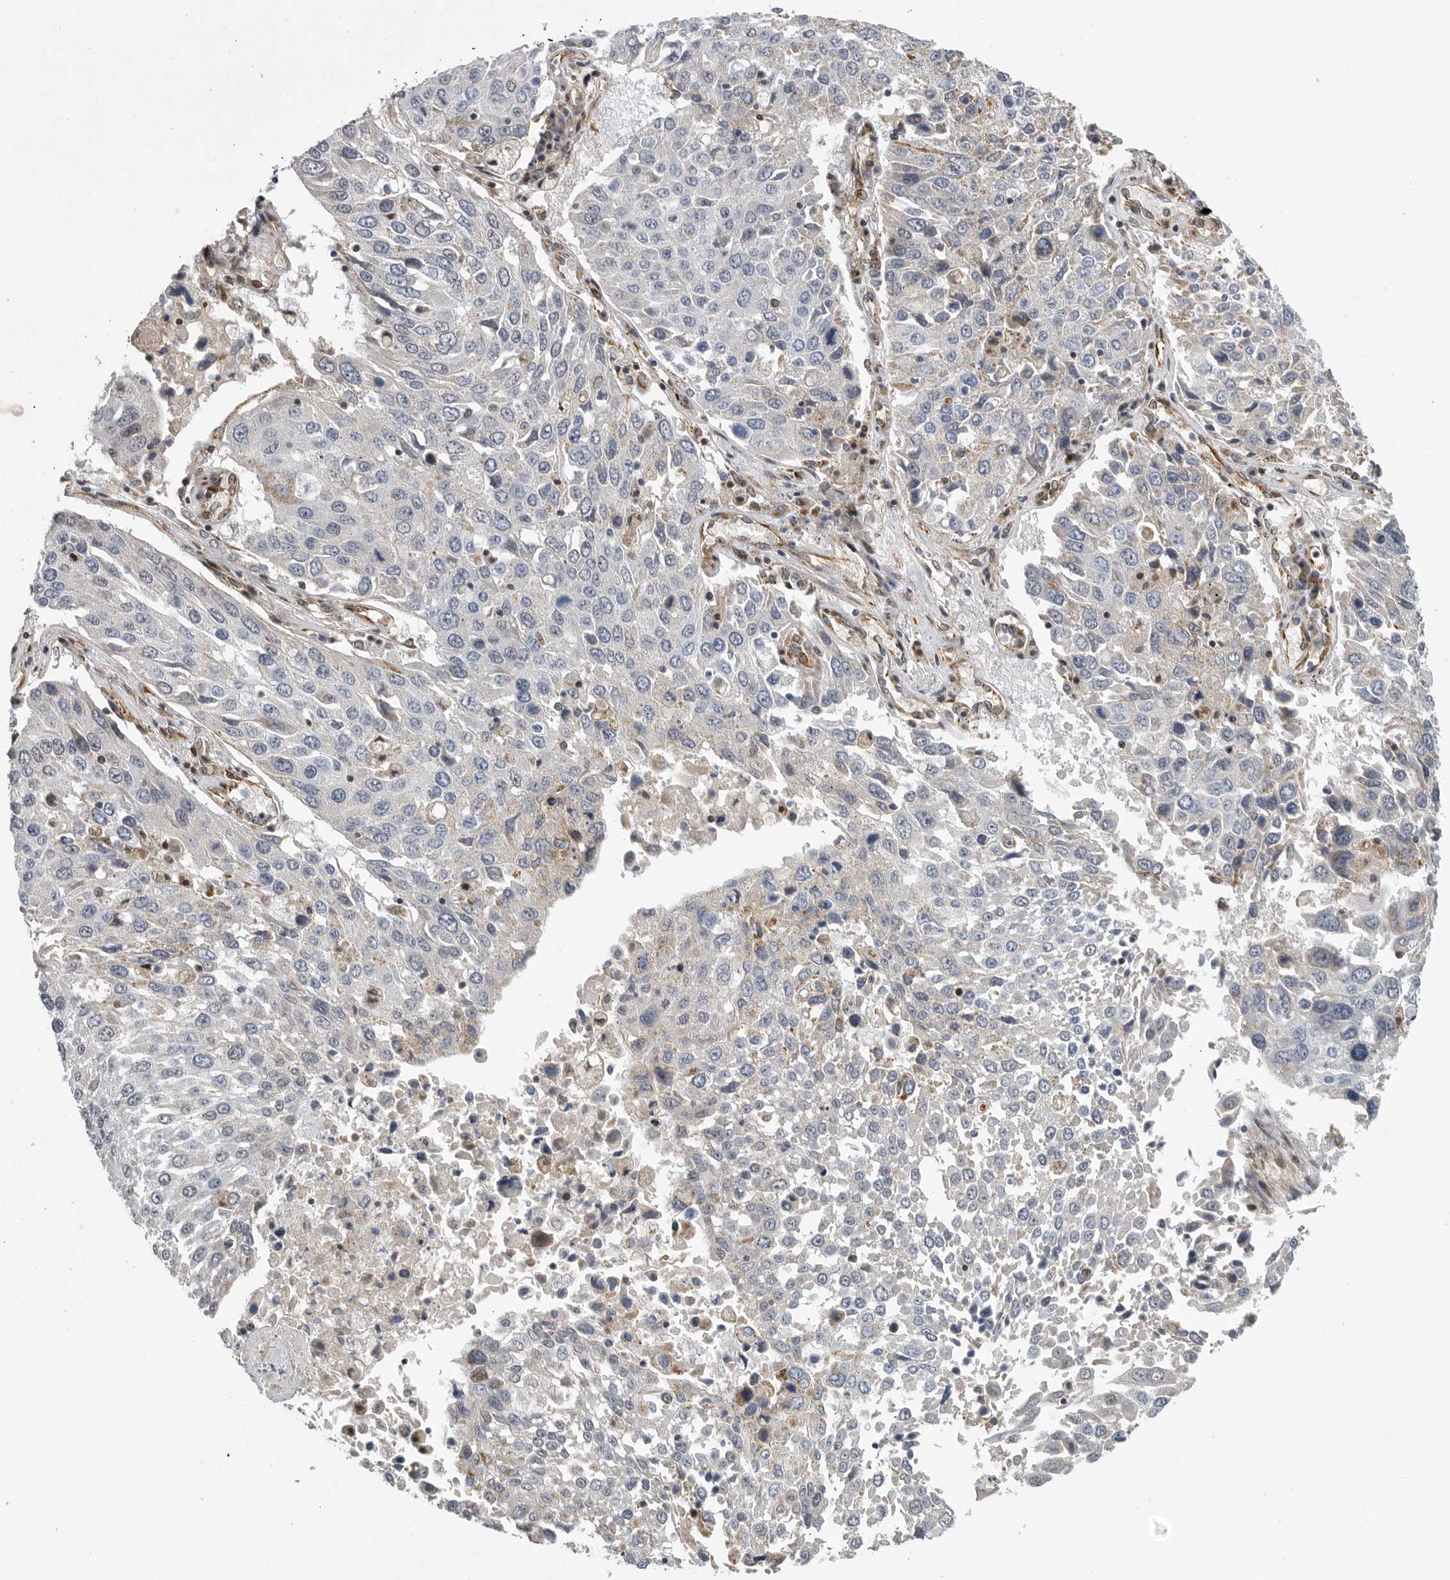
{"staining": {"intensity": "negative", "quantity": "none", "location": "none"}, "tissue": "lung cancer", "cell_type": "Tumor cells", "image_type": "cancer", "snomed": [{"axis": "morphology", "description": "Squamous cell carcinoma, NOS"}, {"axis": "topography", "description": "Lung"}], "caption": "High magnification brightfield microscopy of squamous cell carcinoma (lung) stained with DAB (3,3'-diaminobenzidine) (brown) and counterstained with hematoxylin (blue): tumor cells show no significant staining.", "gene": "TMPRSS11F", "patient": {"sex": "male", "age": 65}}